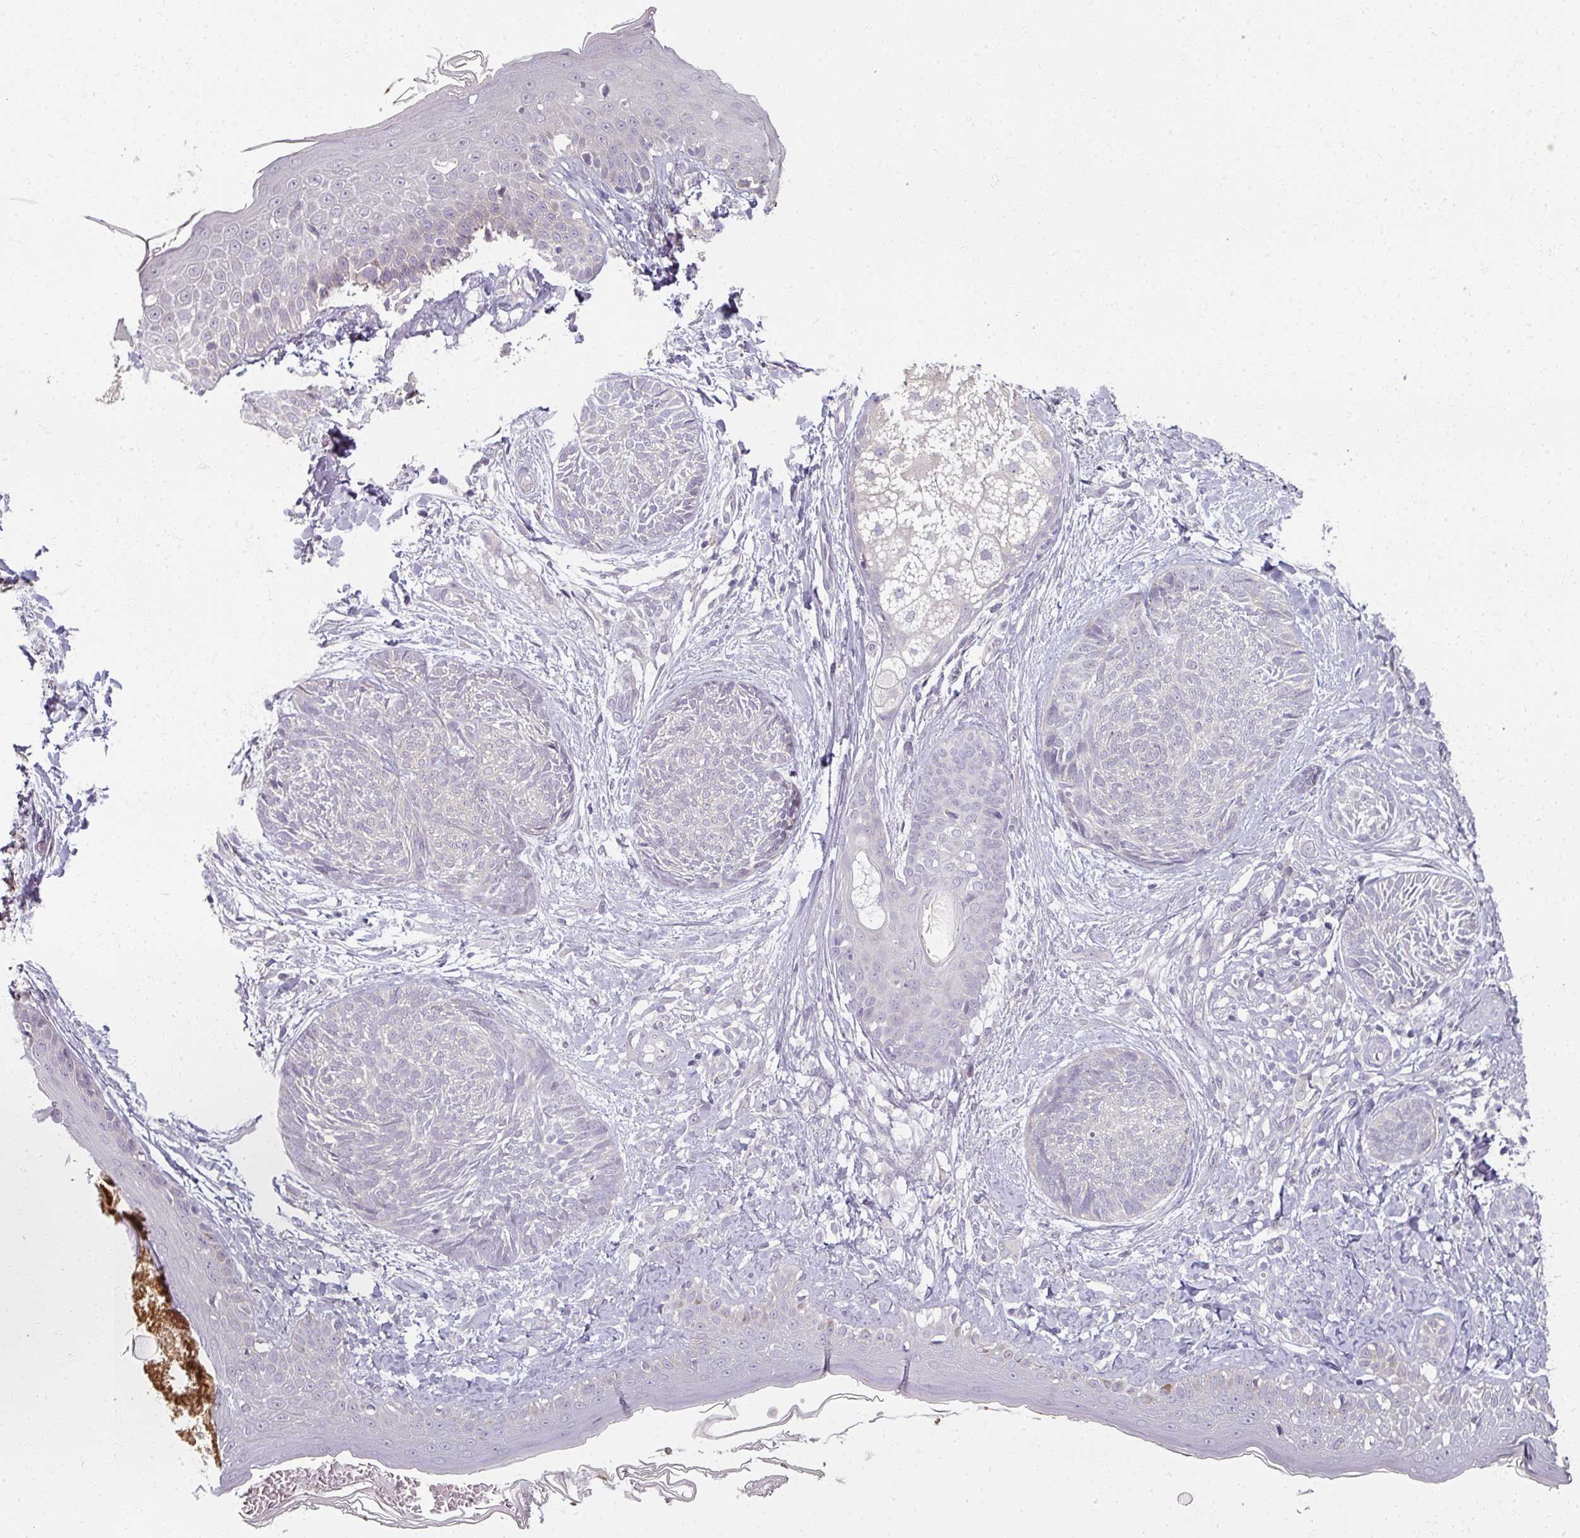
{"staining": {"intensity": "negative", "quantity": "none", "location": "none"}, "tissue": "skin cancer", "cell_type": "Tumor cells", "image_type": "cancer", "snomed": [{"axis": "morphology", "description": "Basal cell carcinoma"}, {"axis": "topography", "description": "Skin"}], "caption": "Human skin cancer stained for a protein using IHC demonstrates no positivity in tumor cells.", "gene": "MYMK", "patient": {"sex": "male", "age": 73}}